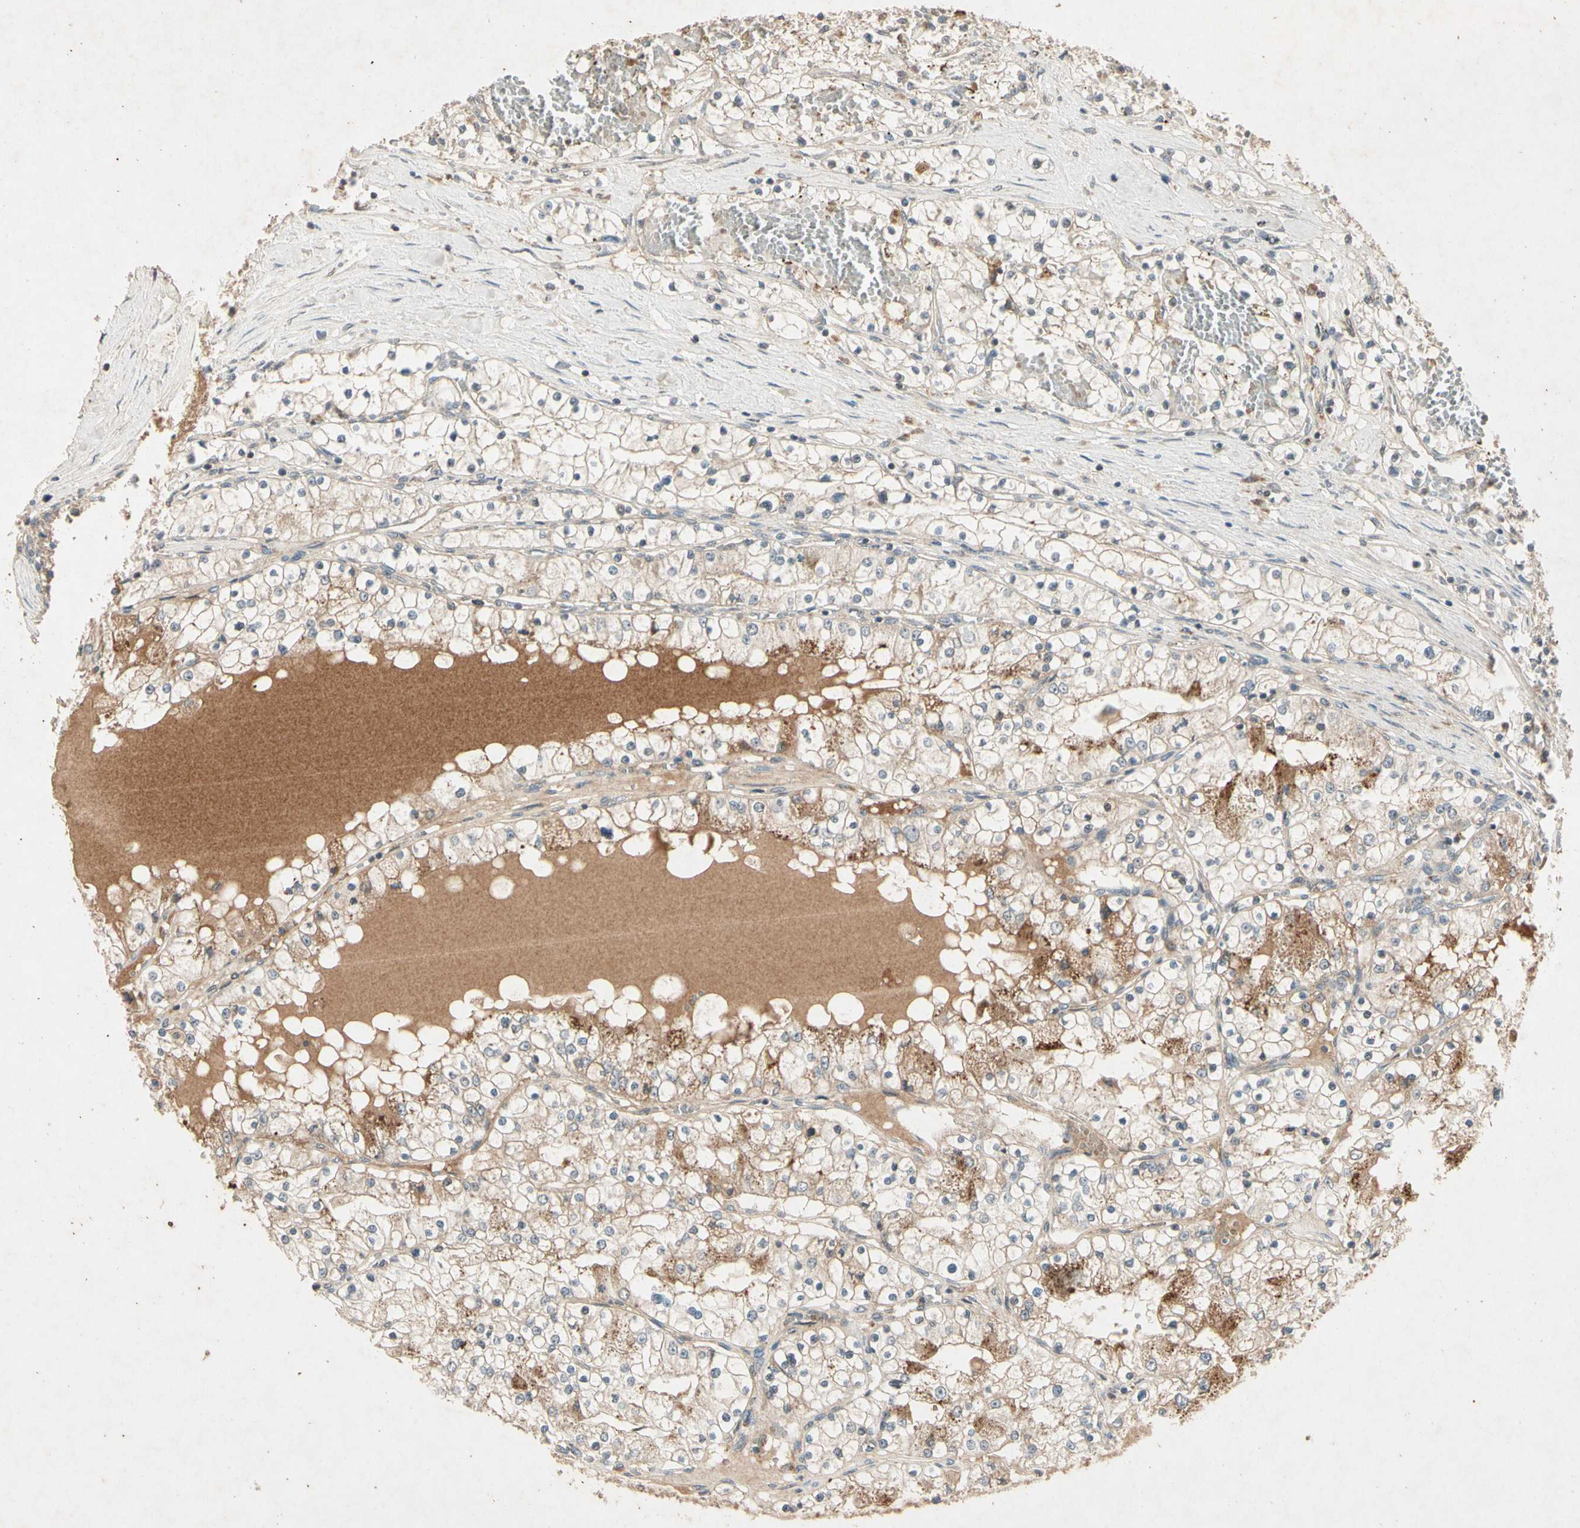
{"staining": {"intensity": "weak", "quantity": "25%-75%", "location": "cytoplasmic/membranous"}, "tissue": "renal cancer", "cell_type": "Tumor cells", "image_type": "cancer", "snomed": [{"axis": "morphology", "description": "Adenocarcinoma, NOS"}, {"axis": "topography", "description": "Kidney"}], "caption": "Weak cytoplasmic/membranous positivity is identified in about 25%-75% of tumor cells in renal adenocarcinoma.", "gene": "GPLD1", "patient": {"sex": "male", "age": 68}}